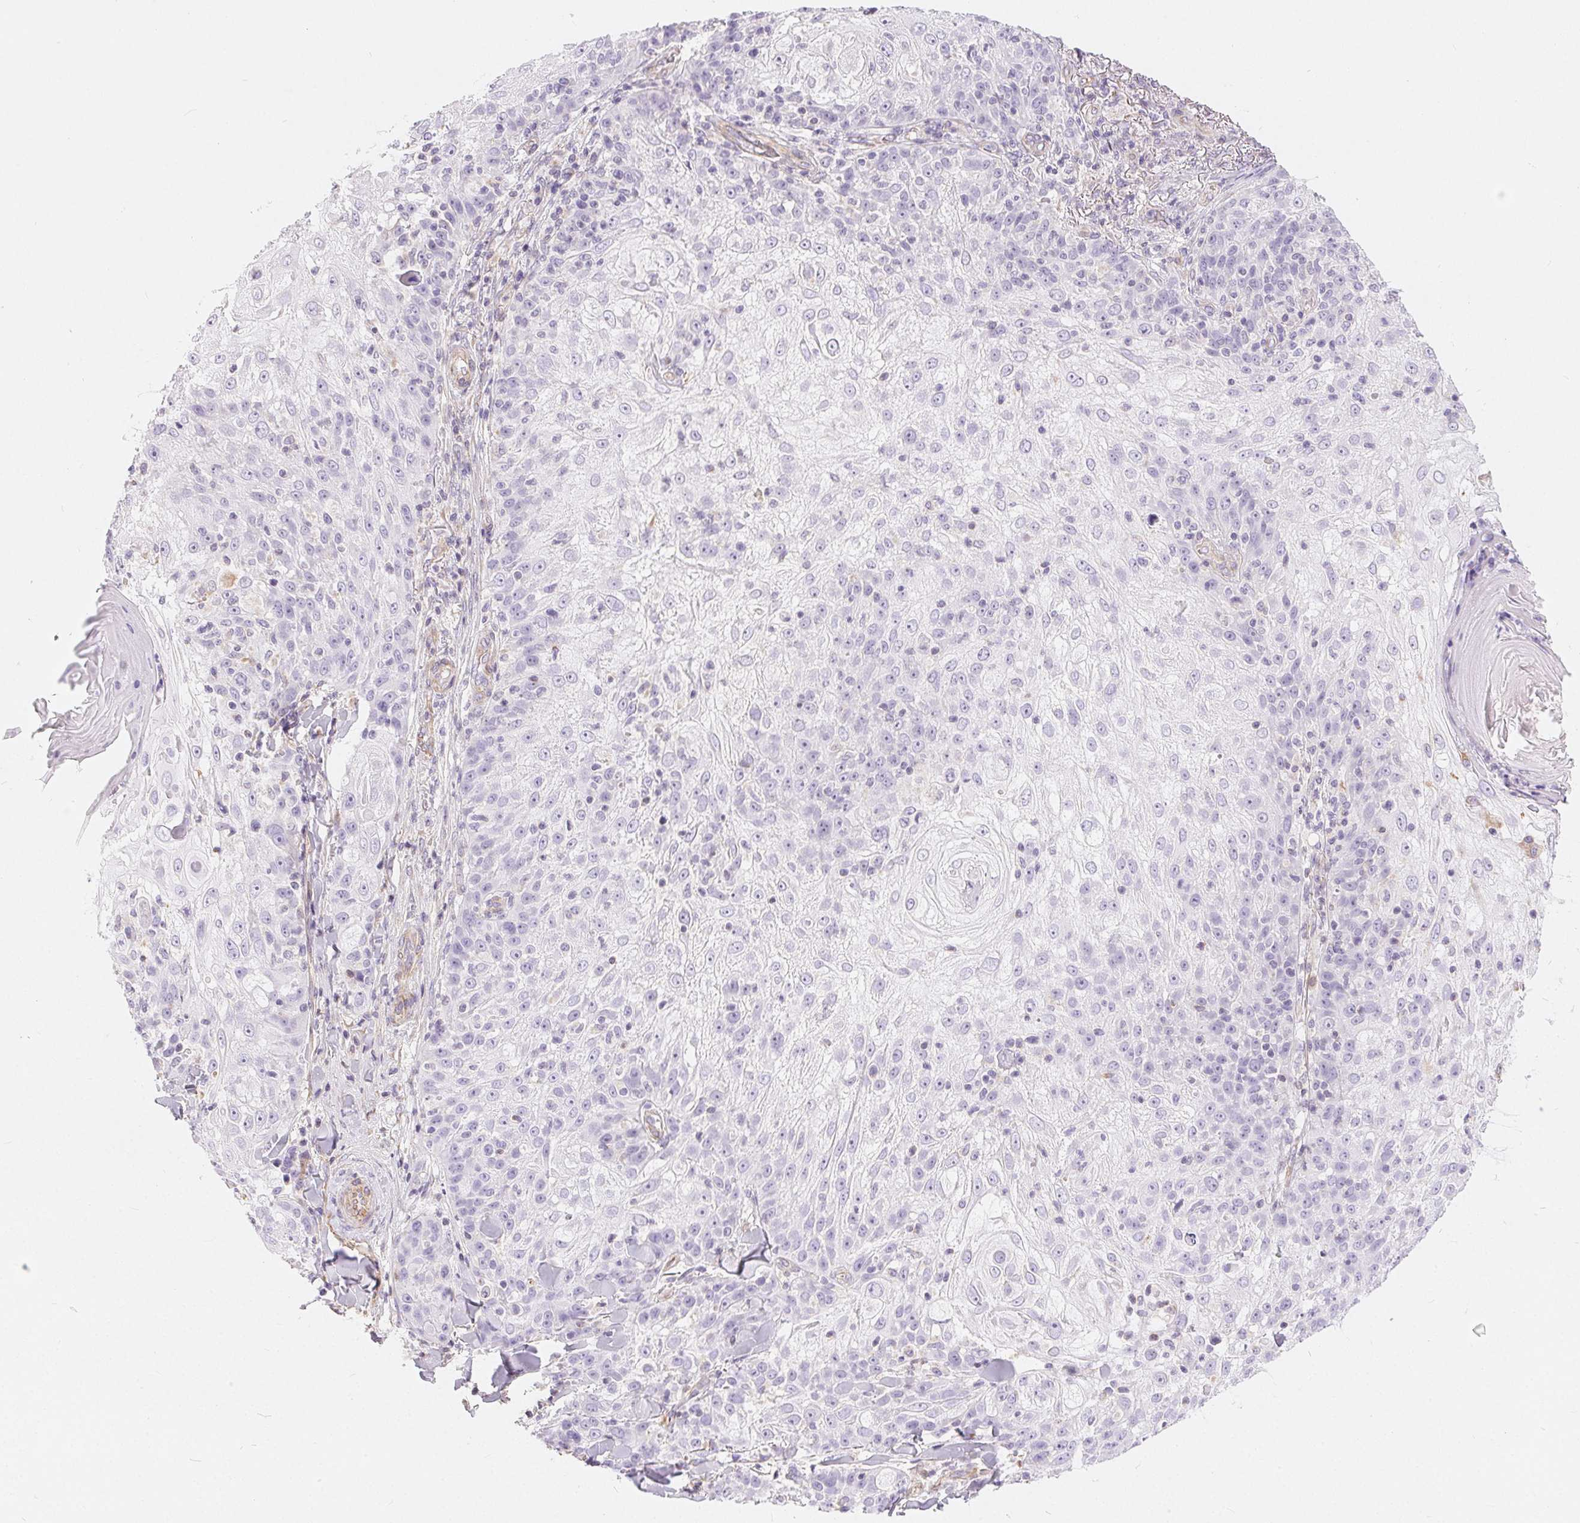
{"staining": {"intensity": "negative", "quantity": "none", "location": "none"}, "tissue": "skin cancer", "cell_type": "Tumor cells", "image_type": "cancer", "snomed": [{"axis": "morphology", "description": "Normal tissue, NOS"}, {"axis": "morphology", "description": "Squamous cell carcinoma, NOS"}, {"axis": "topography", "description": "Skin"}], "caption": "High power microscopy histopathology image of an IHC micrograph of squamous cell carcinoma (skin), revealing no significant positivity in tumor cells. (Brightfield microscopy of DAB immunohistochemistry at high magnification).", "gene": "GFAP", "patient": {"sex": "female", "age": 83}}